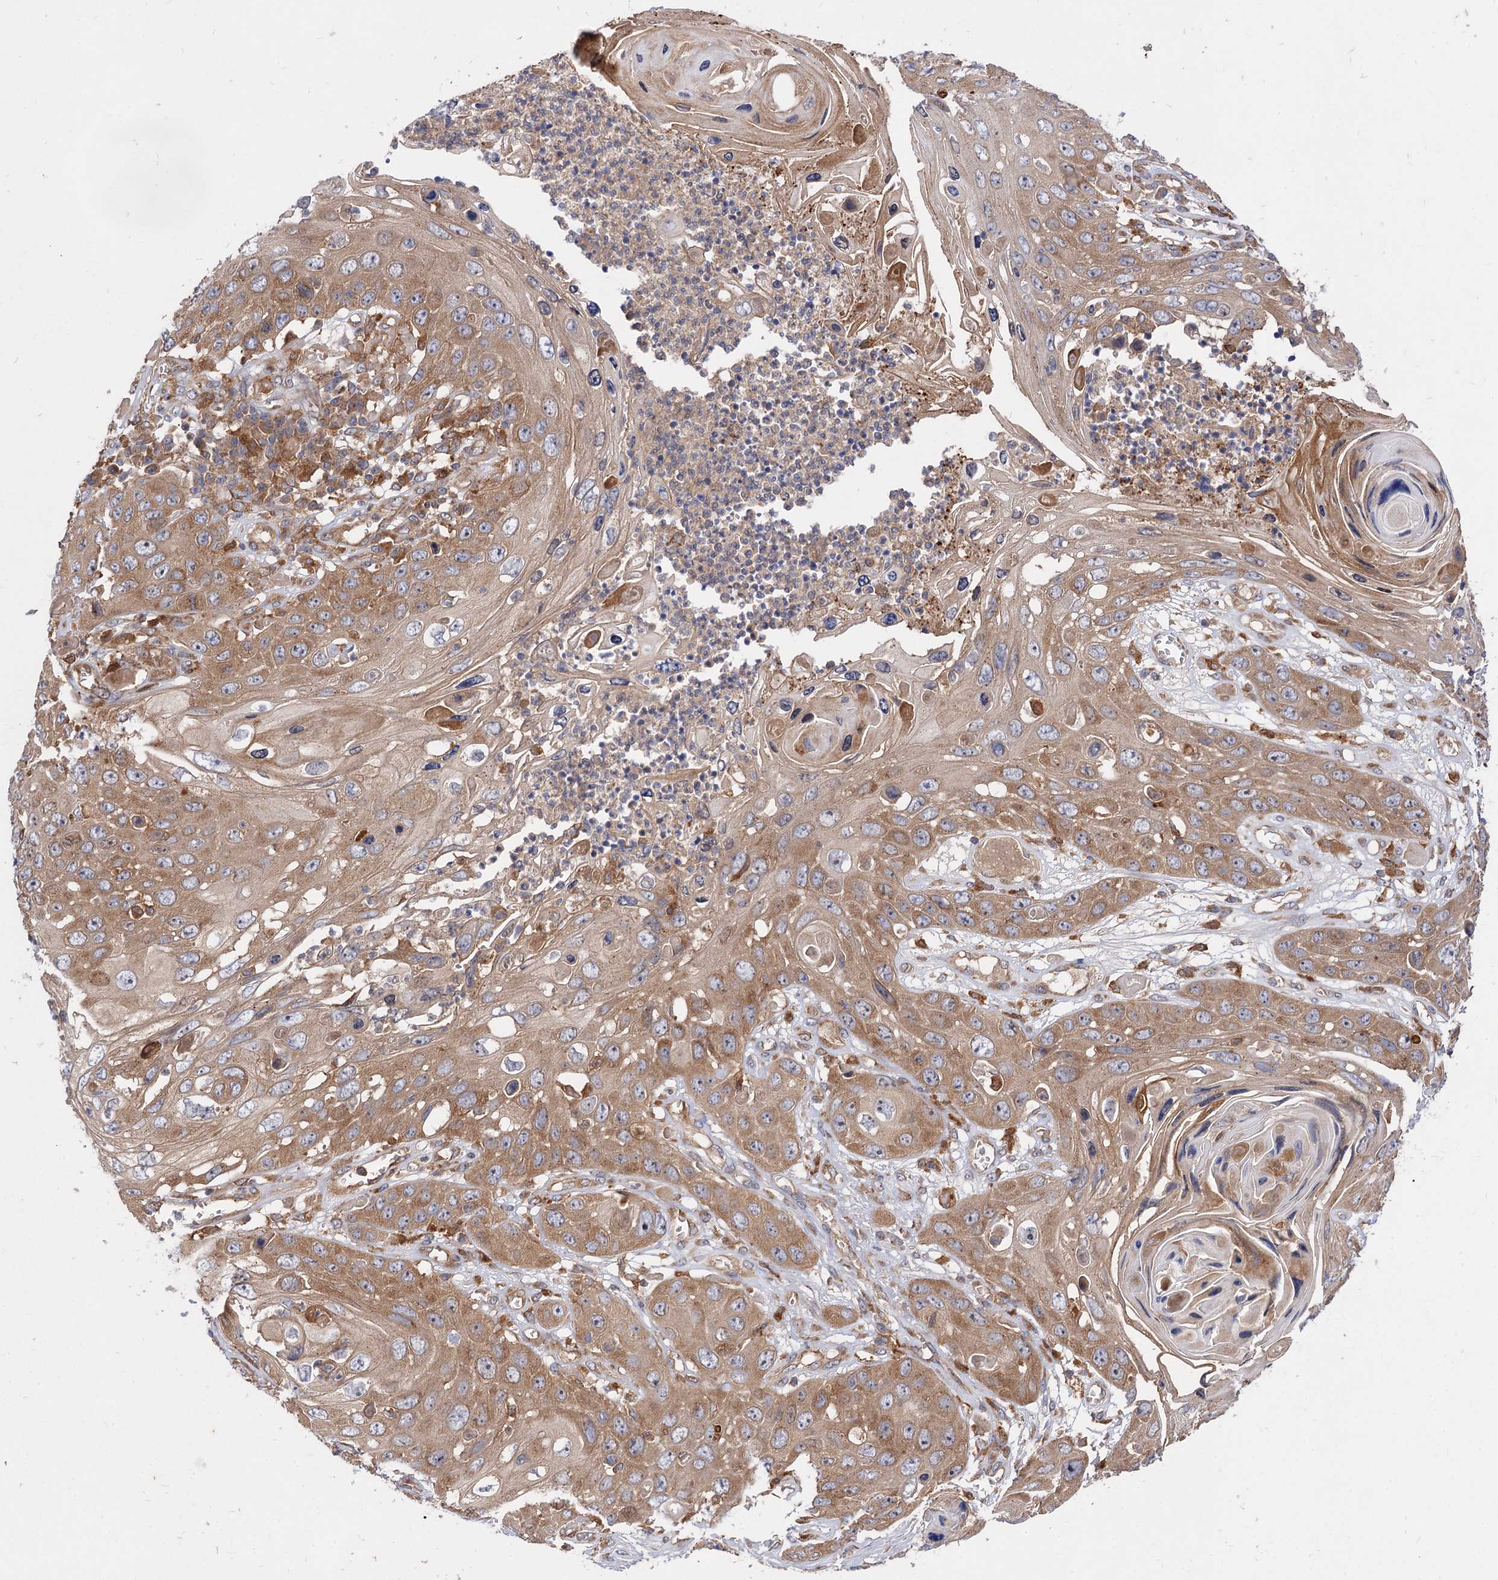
{"staining": {"intensity": "moderate", "quantity": ">75%", "location": "cytoplasmic/membranous"}, "tissue": "skin cancer", "cell_type": "Tumor cells", "image_type": "cancer", "snomed": [{"axis": "morphology", "description": "Squamous cell carcinoma, NOS"}, {"axis": "topography", "description": "Skin"}], "caption": "This histopathology image shows immunohistochemistry staining of skin cancer, with medium moderate cytoplasmic/membranous staining in about >75% of tumor cells.", "gene": "PATL1", "patient": {"sex": "male", "age": 55}}